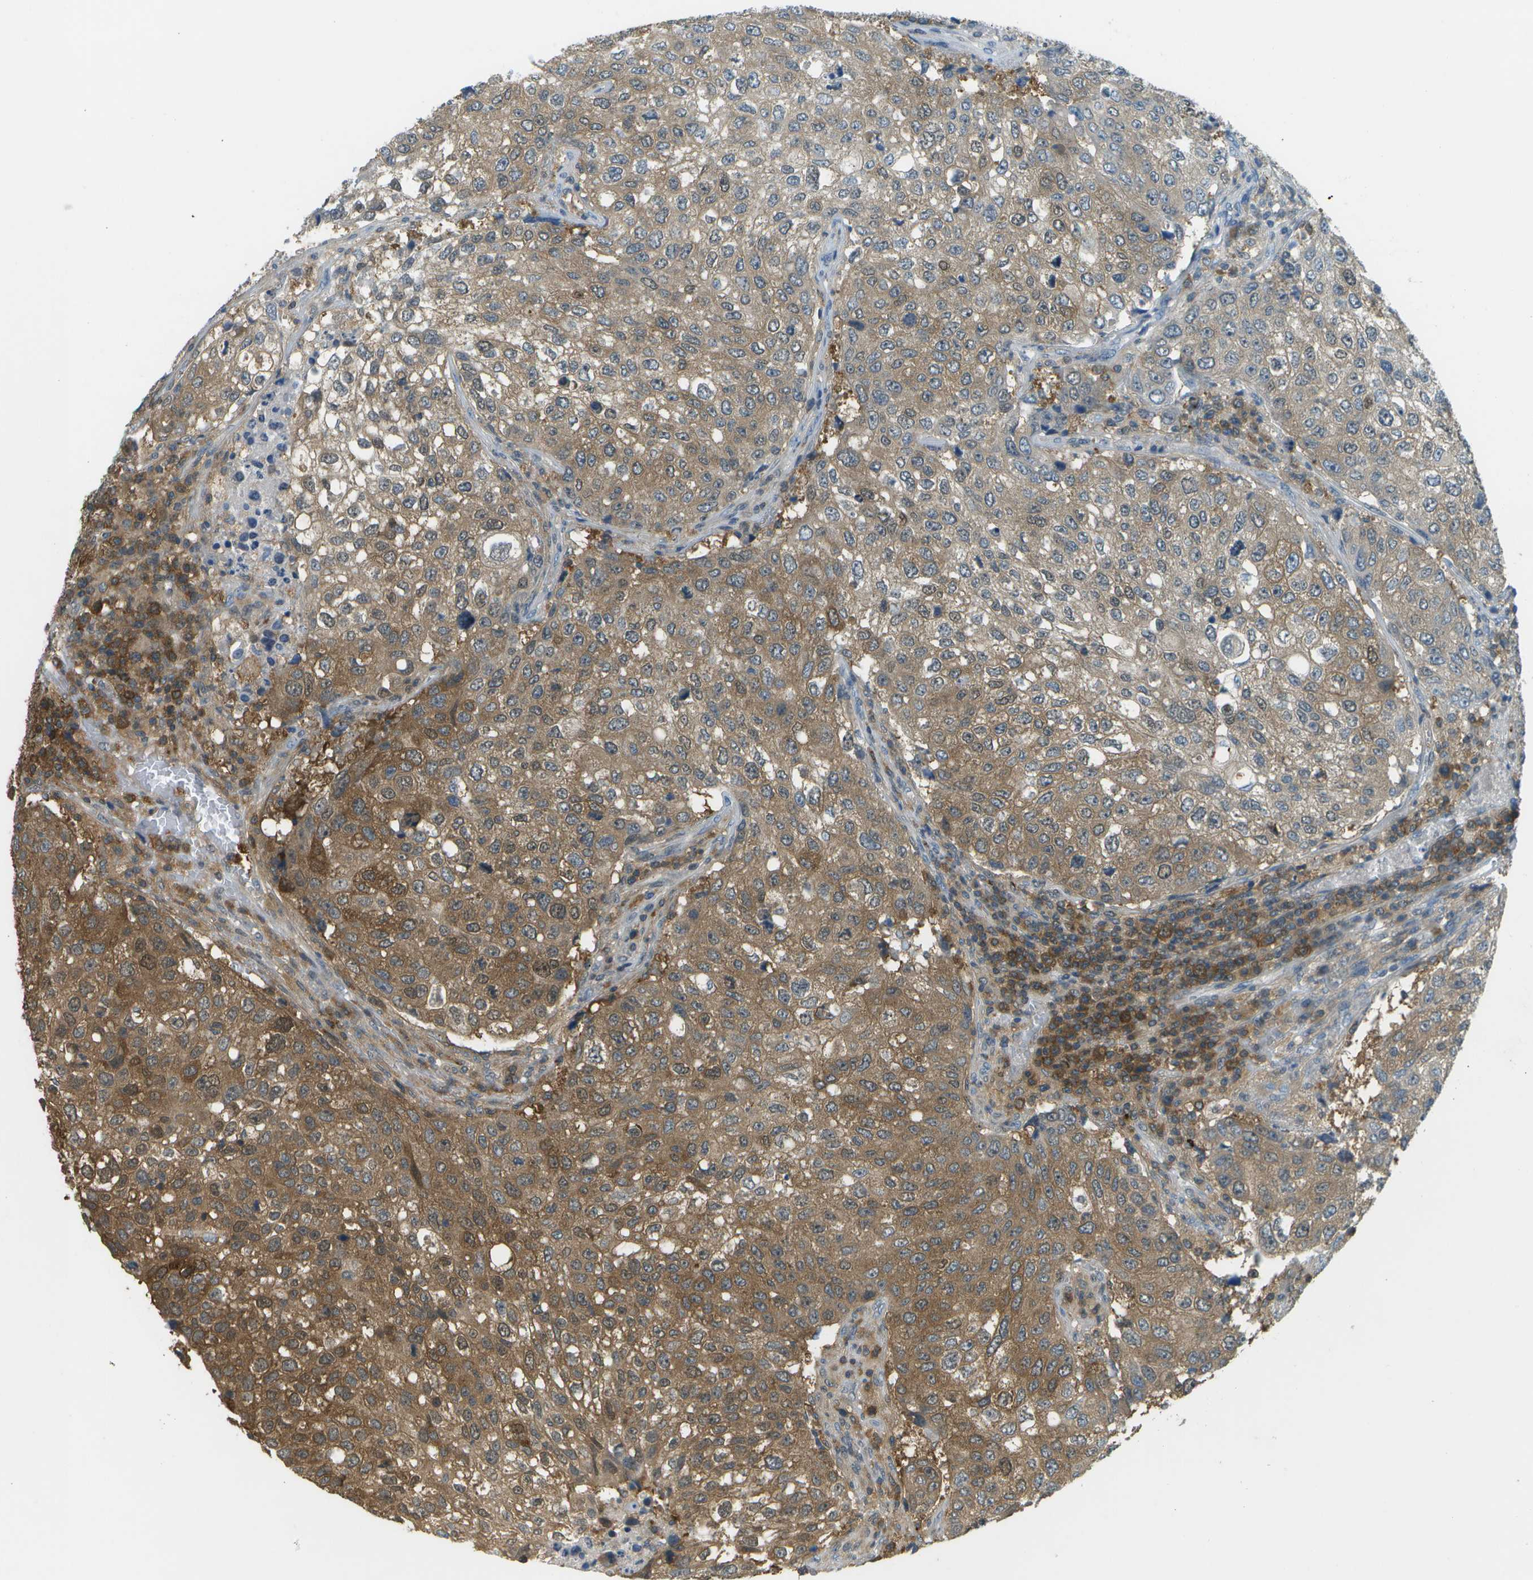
{"staining": {"intensity": "moderate", "quantity": ">75%", "location": "cytoplasmic/membranous"}, "tissue": "urothelial cancer", "cell_type": "Tumor cells", "image_type": "cancer", "snomed": [{"axis": "morphology", "description": "Urothelial carcinoma, High grade"}, {"axis": "topography", "description": "Lymph node"}, {"axis": "topography", "description": "Urinary bladder"}], "caption": "Moderate cytoplasmic/membranous protein expression is present in approximately >75% of tumor cells in urothelial cancer.", "gene": "CDH23", "patient": {"sex": "male", "age": 51}}